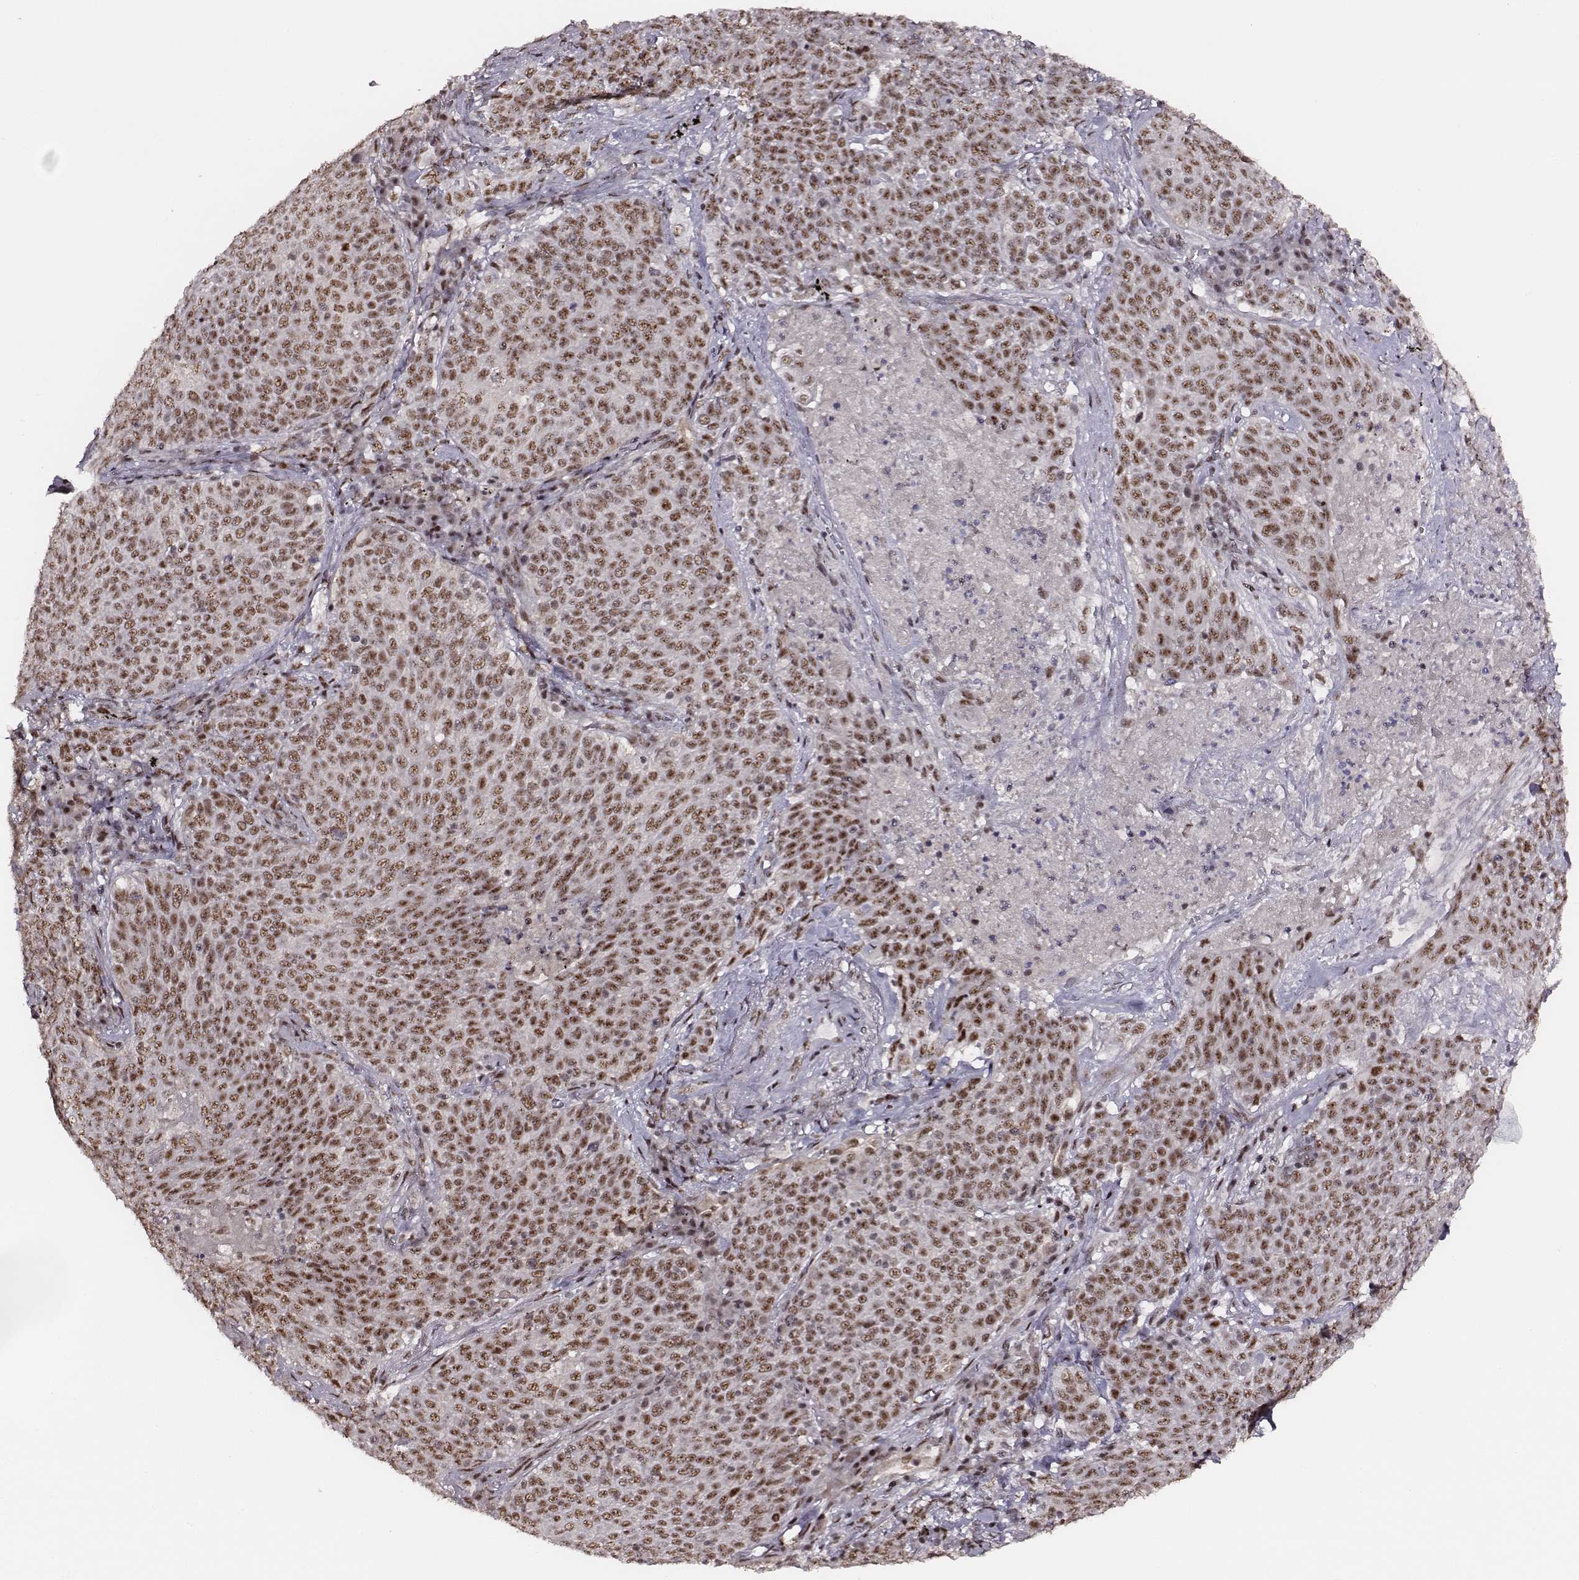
{"staining": {"intensity": "moderate", "quantity": ">75%", "location": "nuclear"}, "tissue": "lung cancer", "cell_type": "Tumor cells", "image_type": "cancer", "snomed": [{"axis": "morphology", "description": "Squamous cell carcinoma, NOS"}, {"axis": "topography", "description": "Lung"}], "caption": "The immunohistochemical stain highlights moderate nuclear positivity in tumor cells of lung cancer tissue.", "gene": "PPARA", "patient": {"sex": "male", "age": 82}}